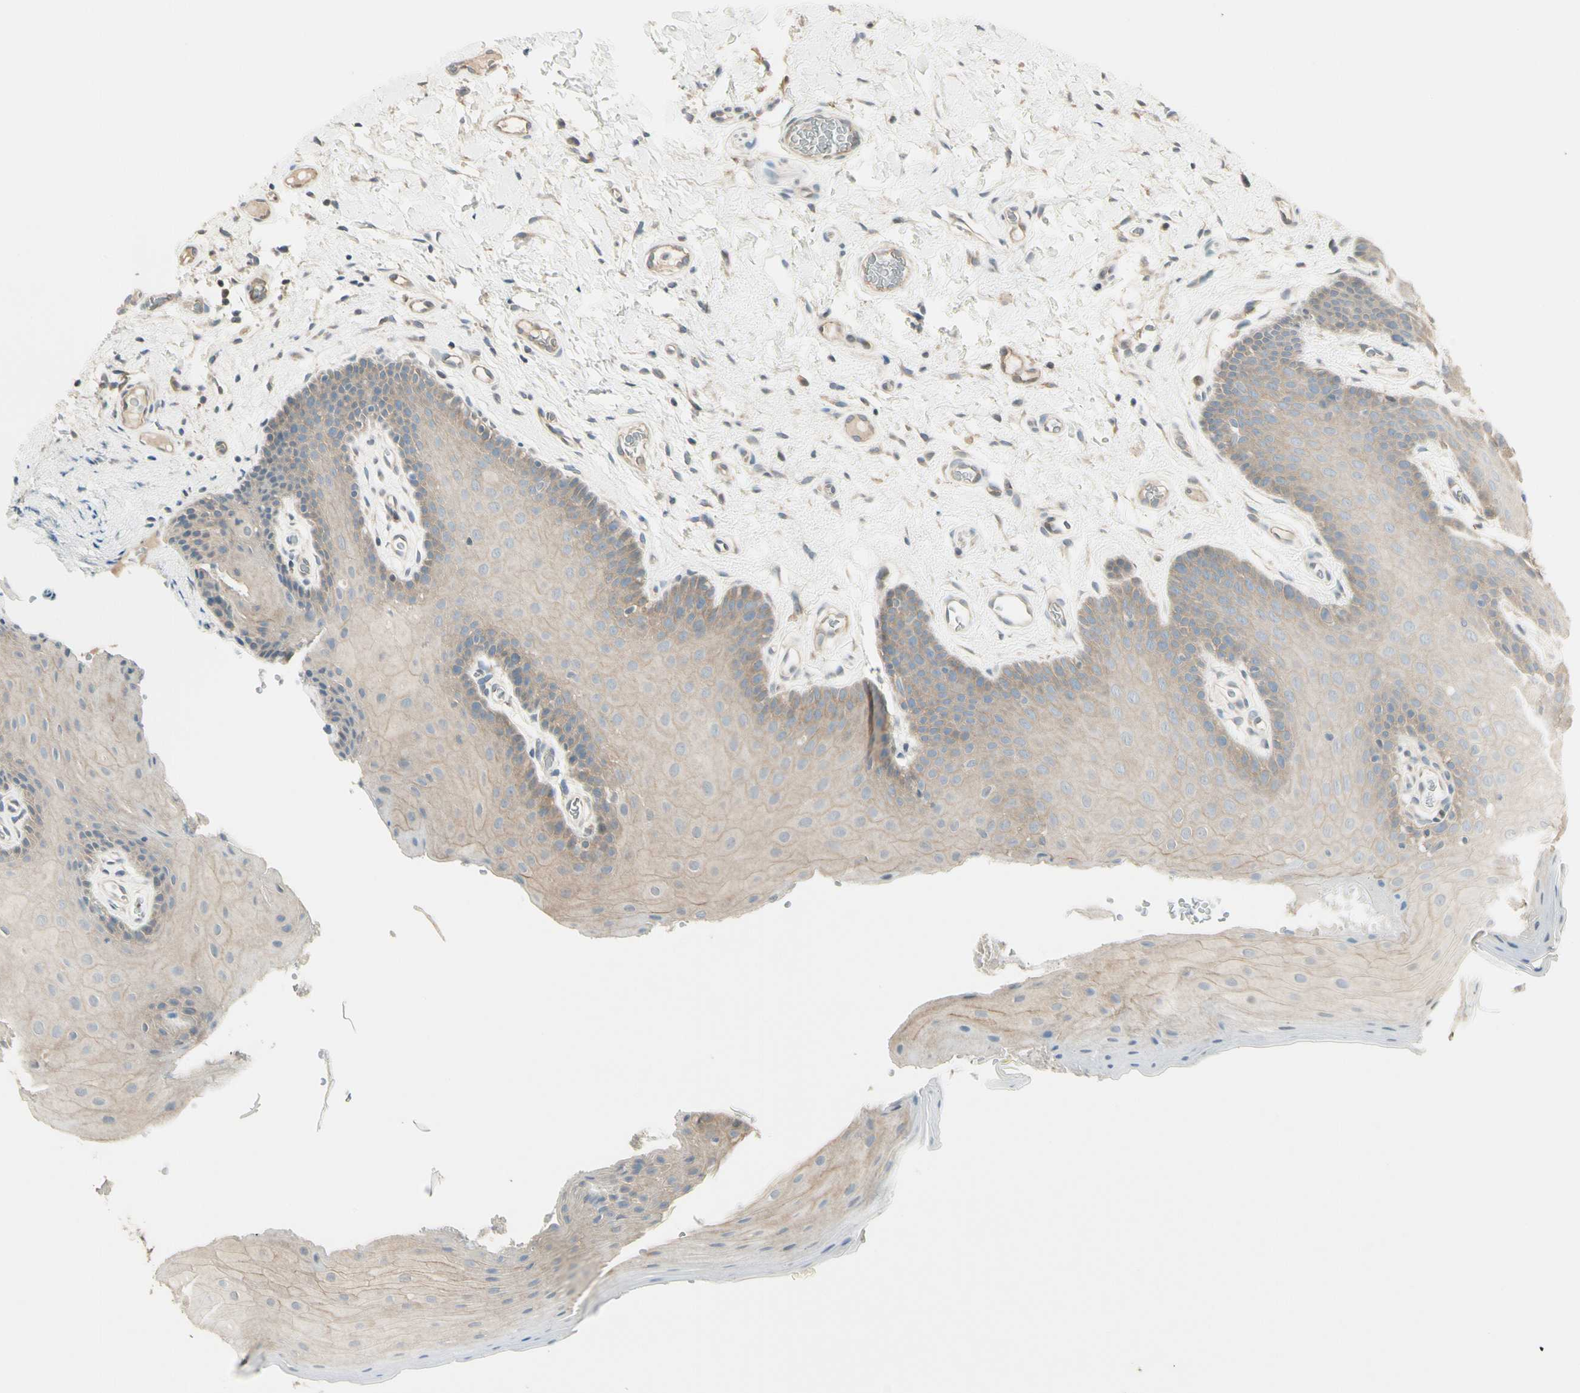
{"staining": {"intensity": "weak", "quantity": "25%-75%", "location": "cytoplasmic/membranous"}, "tissue": "oral mucosa", "cell_type": "Squamous epithelial cells", "image_type": "normal", "snomed": [{"axis": "morphology", "description": "Normal tissue, NOS"}, {"axis": "topography", "description": "Oral tissue"}], "caption": "A brown stain shows weak cytoplasmic/membranous expression of a protein in squamous epithelial cells of unremarkable human oral mucosa. Immunohistochemistry stains the protein in brown and the nuclei are stained blue.", "gene": "P3H2", "patient": {"sex": "male", "age": 54}}